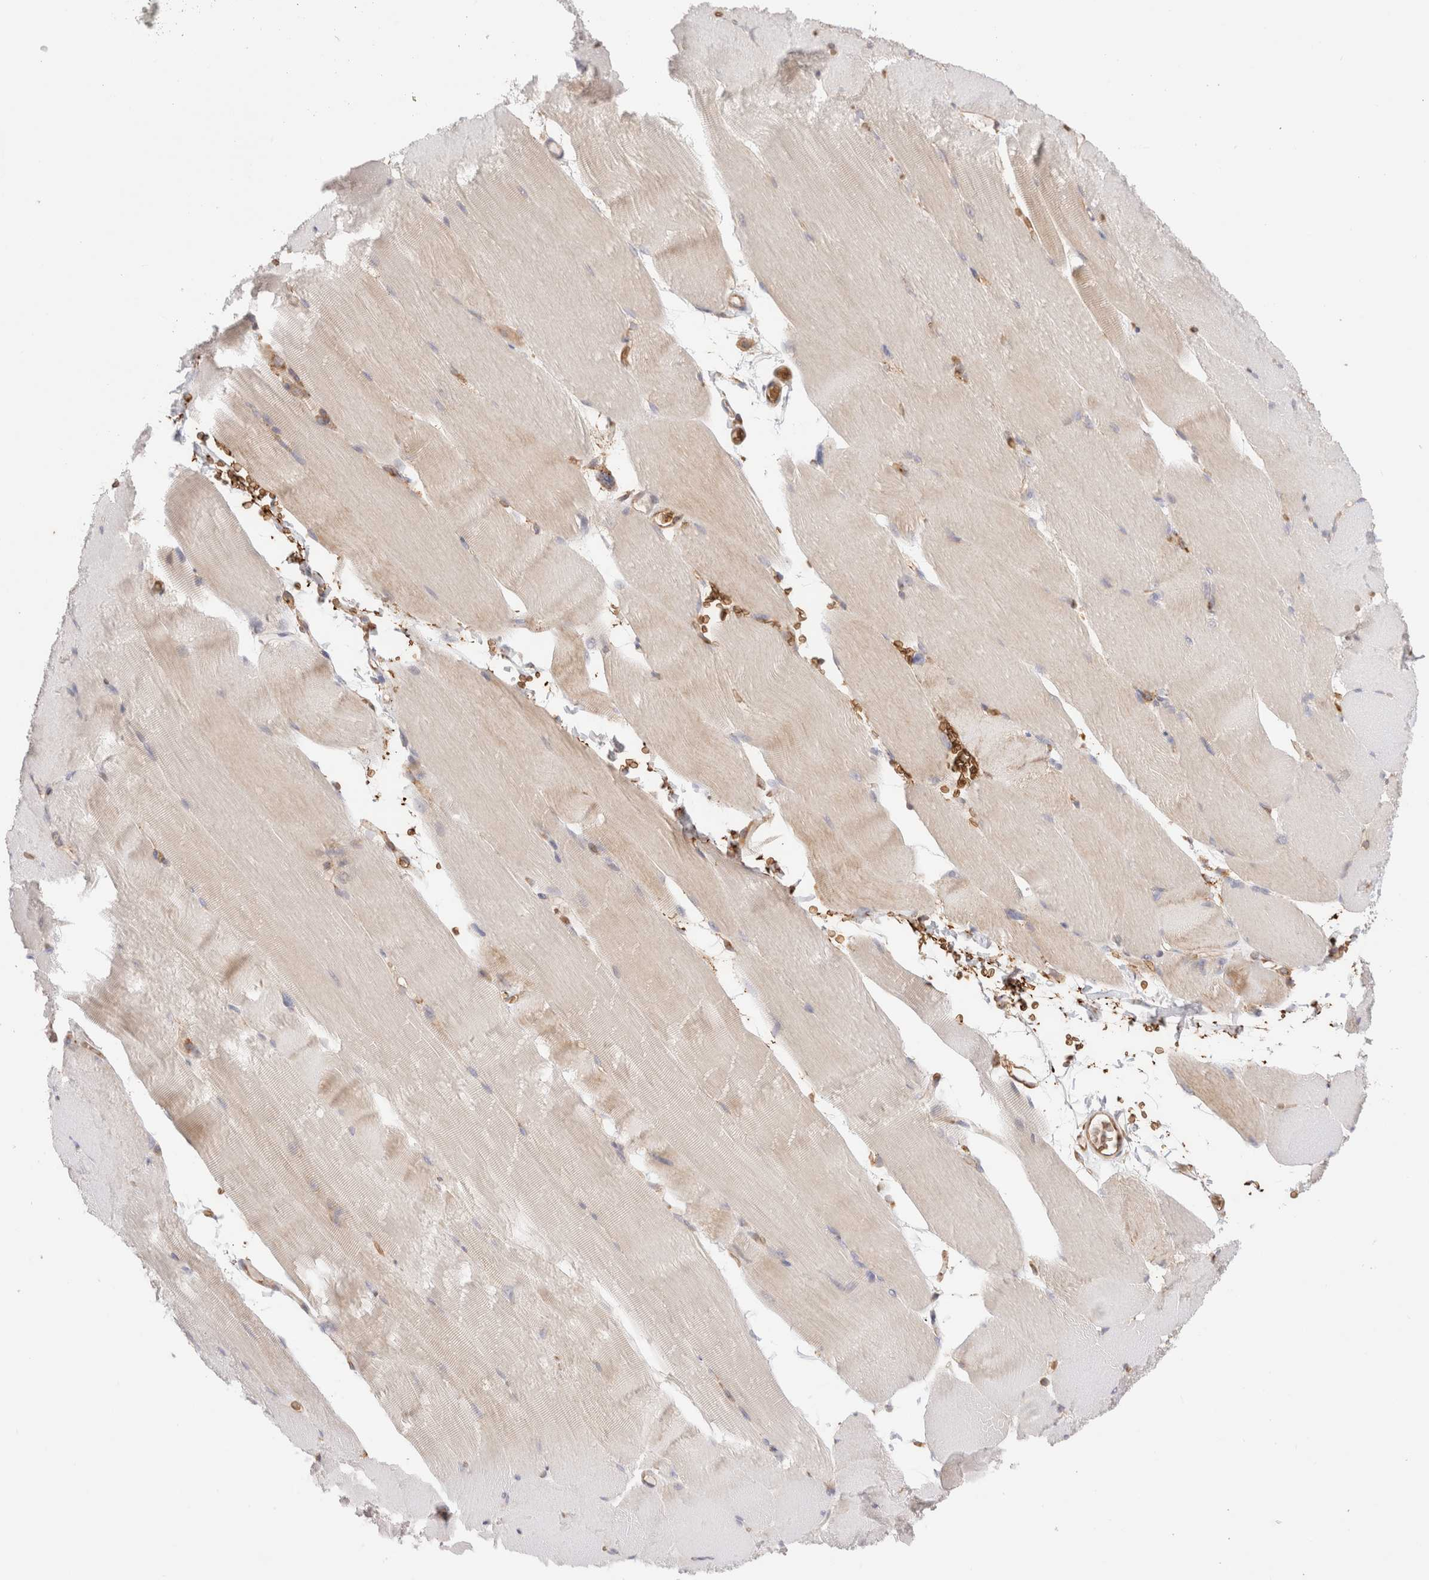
{"staining": {"intensity": "negative", "quantity": "none", "location": "none"}, "tissue": "skeletal muscle", "cell_type": "Myocytes", "image_type": "normal", "snomed": [{"axis": "morphology", "description": "Normal tissue, NOS"}, {"axis": "topography", "description": "Skeletal muscle"}, {"axis": "topography", "description": "Parathyroid gland"}], "caption": "A high-resolution histopathology image shows IHC staining of unremarkable skeletal muscle, which displays no significant expression in myocytes.", "gene": "UTS2B", "patient": {"sex": "female", "age": 37}}